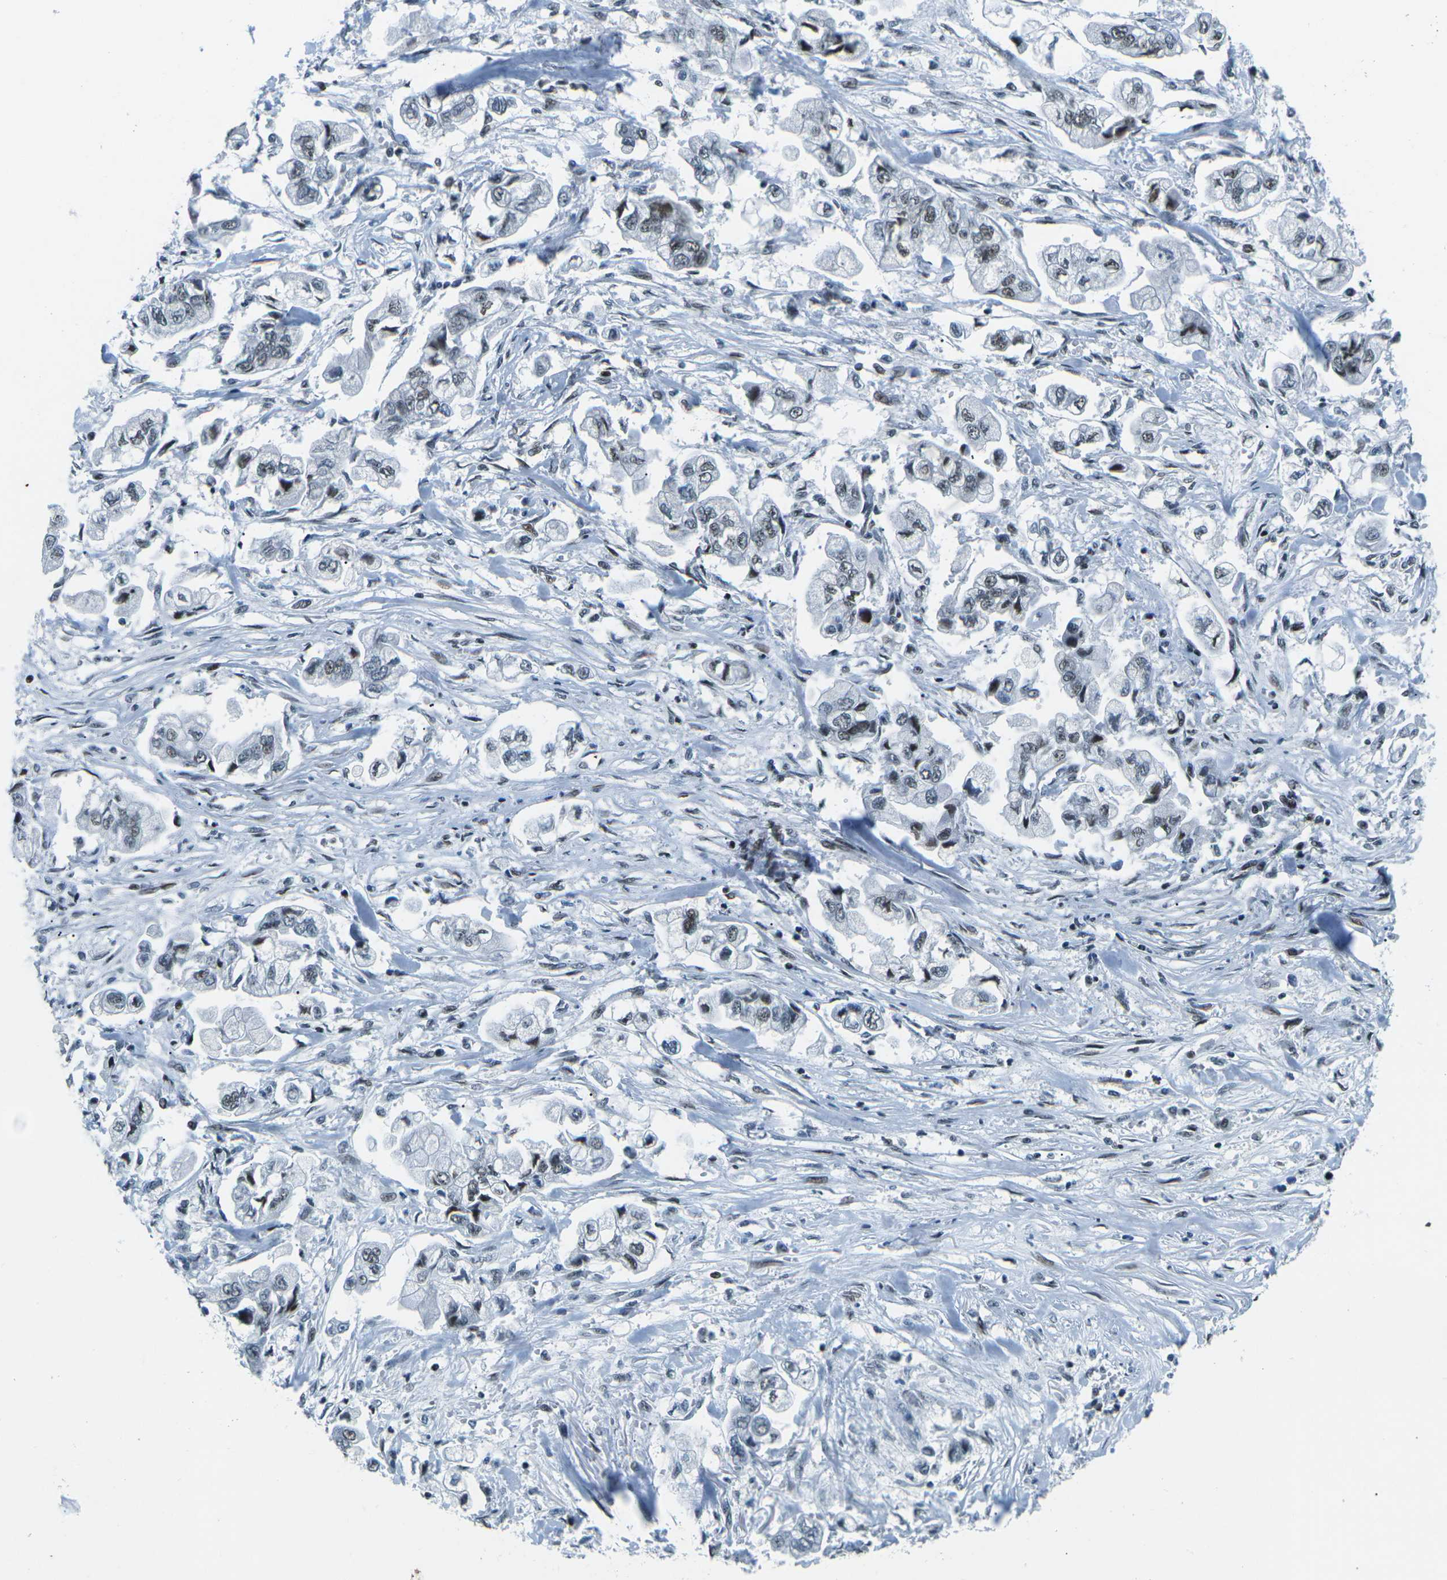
{"staining": {"intensity": "weak", "quantity": "25%-75%", "location": "nuclear"}, "tissue": "stomach cancer", "cell_type": "Tumor cells", "image_type": "cancer", "snomed": [{"axis": "morphology", "description": "Normal tissue, NOS"}, {"axis": "morphology", "description": "Adenocarcinoma, NOS"}, {"axis": "topography", "description": "Stomach"}], "caption": "This histopathology image shows stomach cancer (adenocarcinoma) stained with IHC to label a protein in brown. The nuclear of tumor cells show weak positivity for the protein. Nuclei are counter-stained blue.", "gene": "RBL2", "patient": {"sex": "male", "age": 62}}